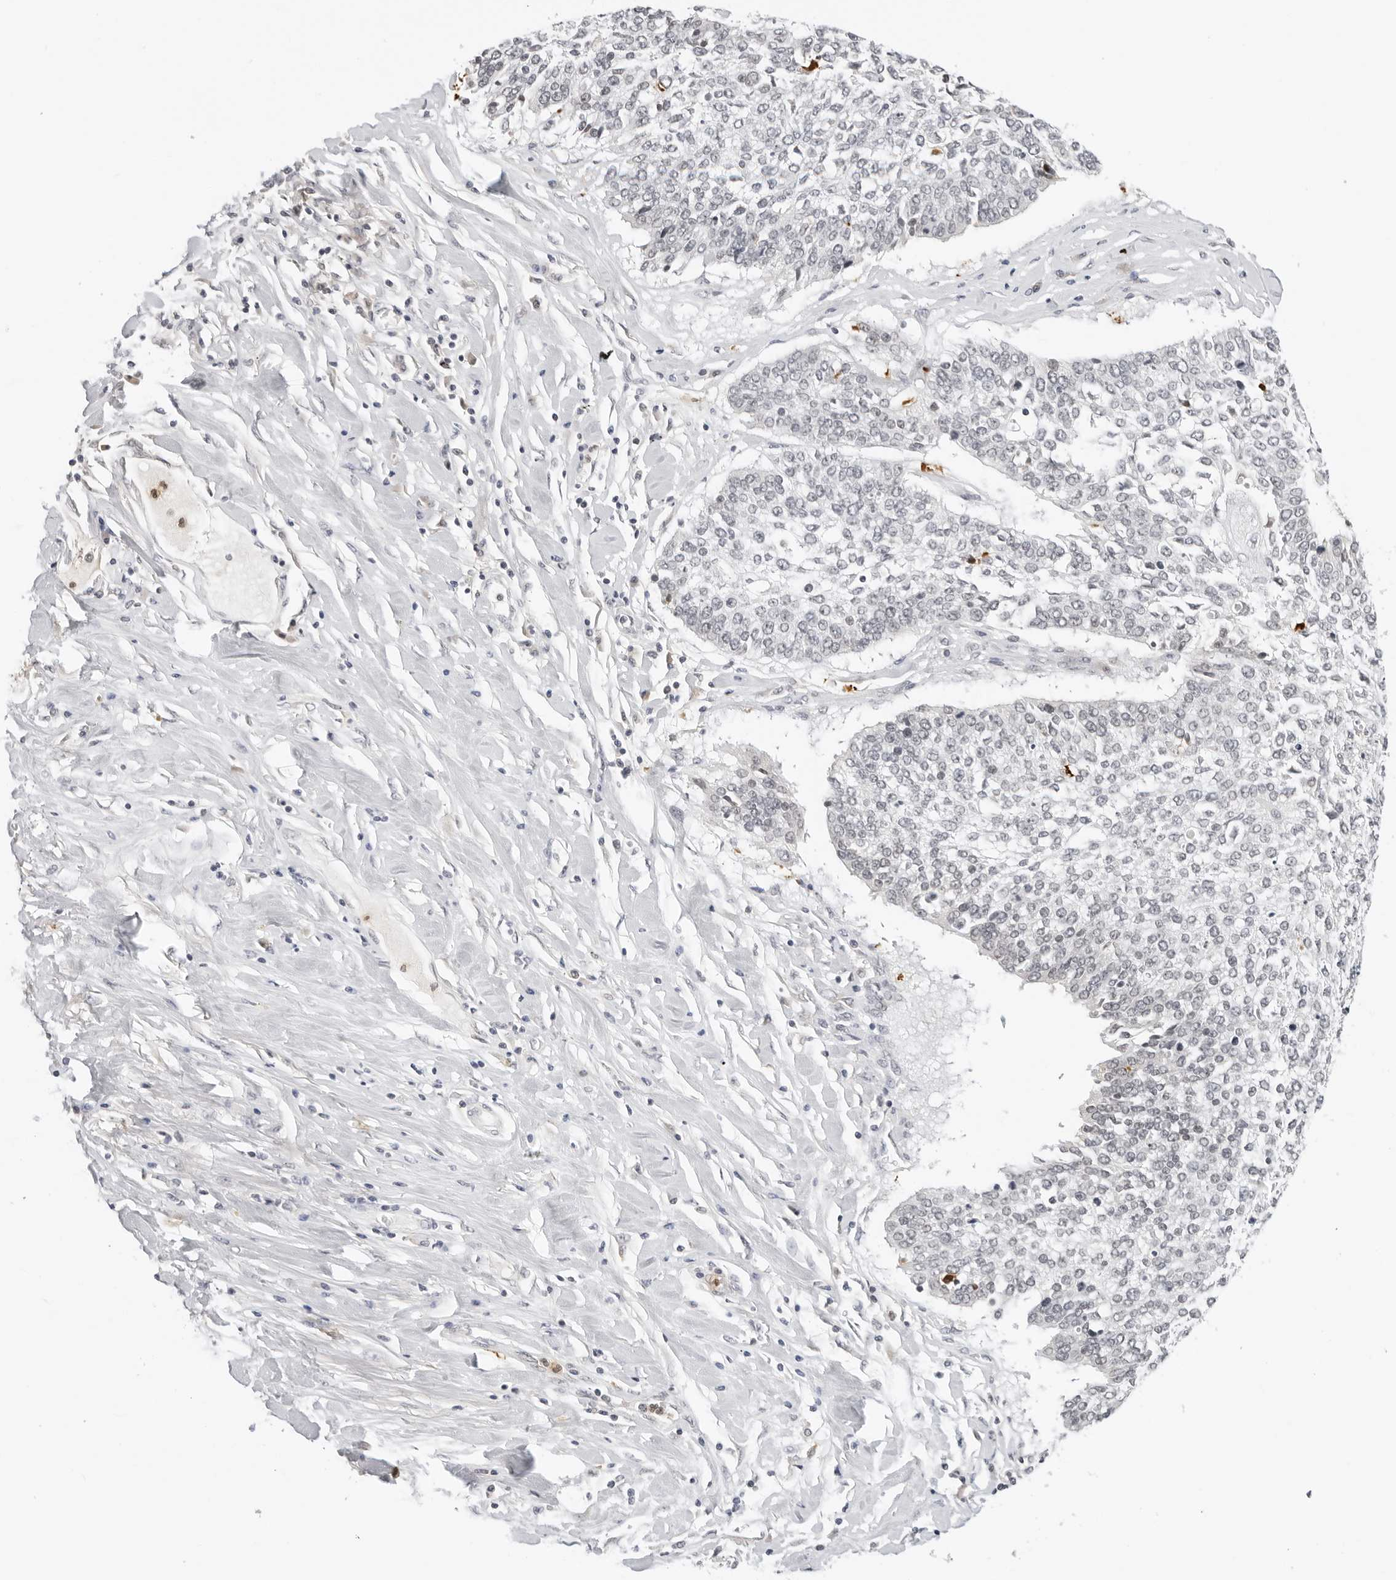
{"staining": {"intensity": "negative", "quantity": "none", "location": "none"}, "tissue": "lung cancer", "cell_type": "Tumor cells", "image_type": "cancer", "snomed": [{"axis": "morphology", "description": "Normal tissue, NOS"}, {"axis": "morphology", "description": "Squamous cell carcinoma, NOS"}, {"axis": "topography", "description": "Cartilage tissue"}, {"axis": "topography", "description": "Bronchus"}, {"axis": "topography", "description": "Lung"}, {"axis": "topography", "description": "Peripheral nerve tissue"}], "caption": "This image is of squamous cell carcinoma (lung) stained with immunohistochemistry to label a protein in brown with the nuclei are counter-stained blue. There is no staining in tumor cells.", "gene": "MSH6", "patient": {"sex": "female", "age": 49}}